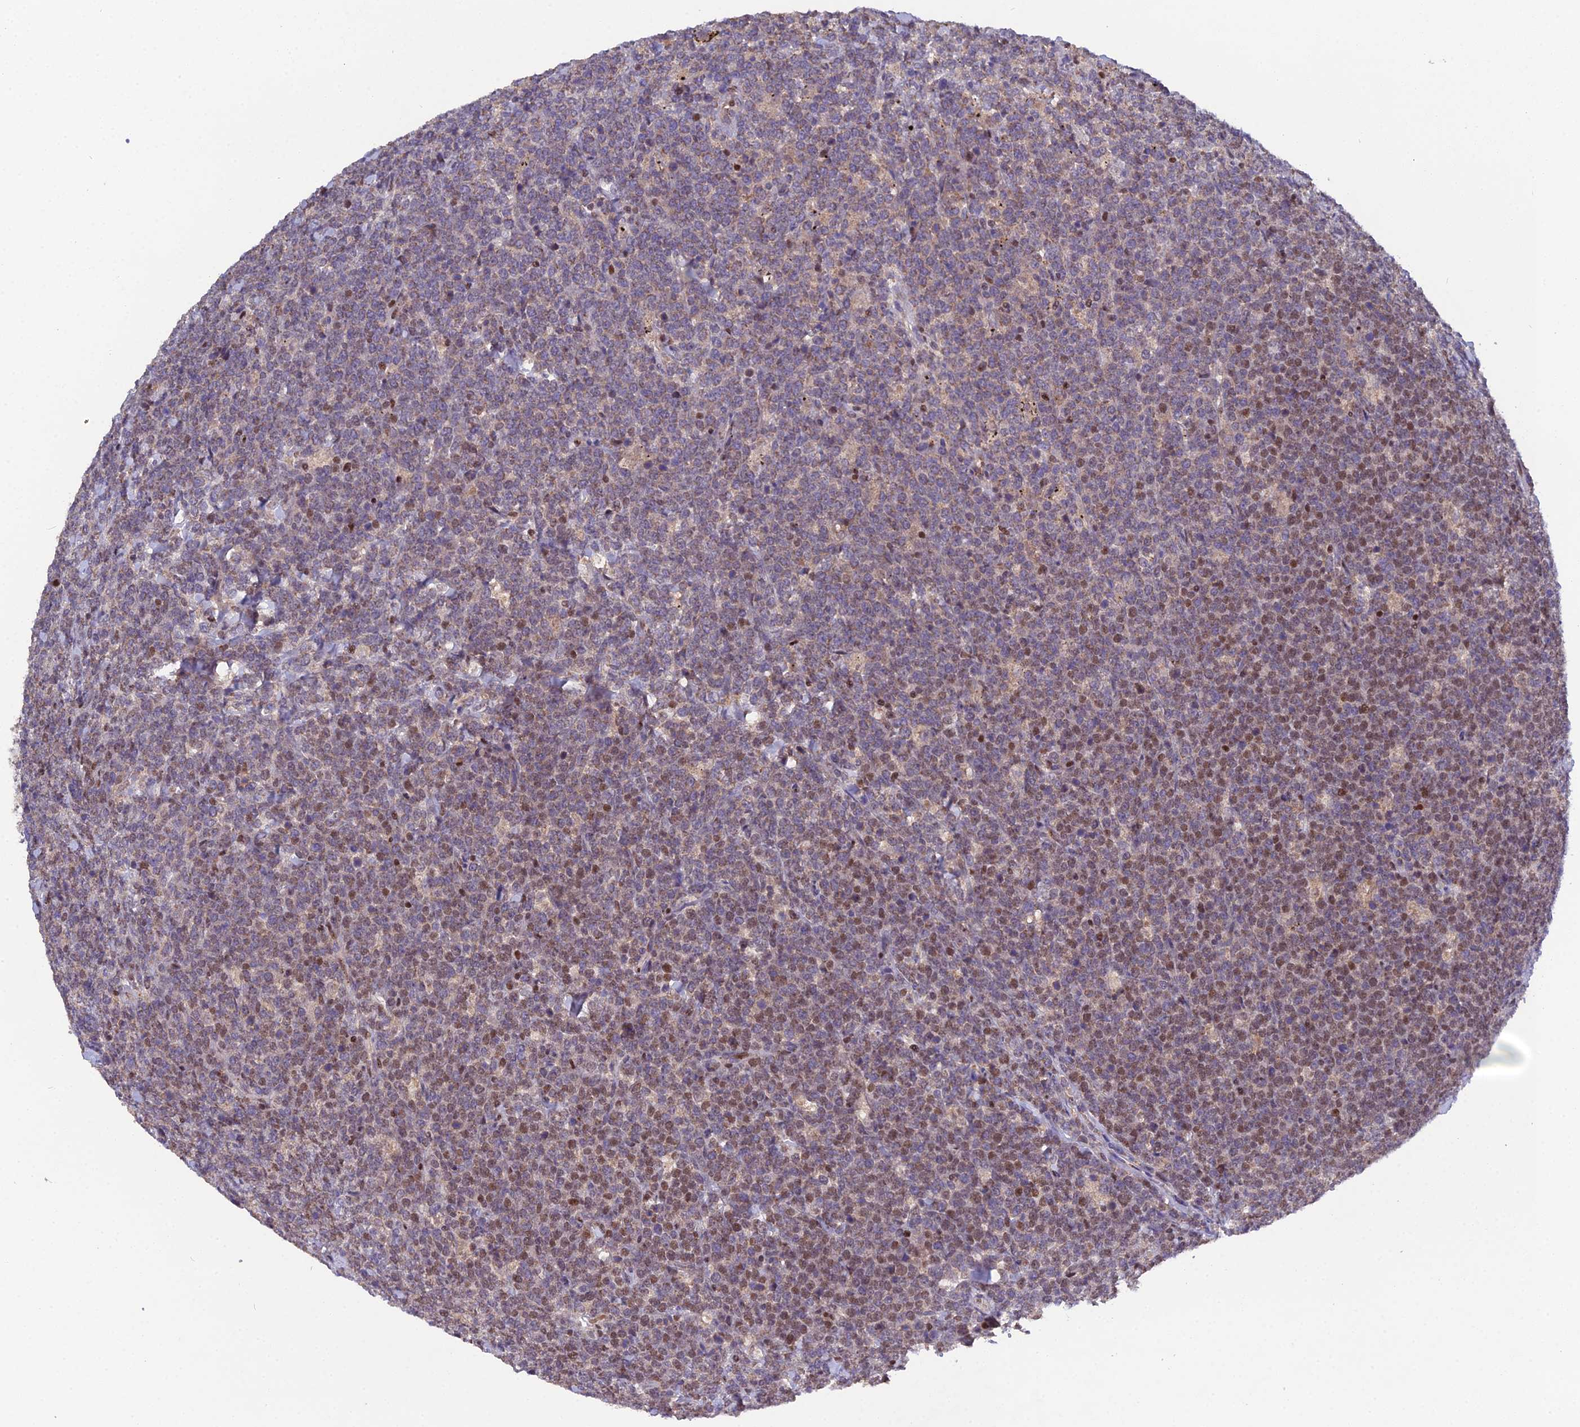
{"staining": {"intensity": "moderate", "quantity": "25%-75%", "location": "nuclear"}, "tissue": "lymphoma", "cell_type": "Tumor cells", "image_type": "cancer", "snomed": [{"axis": "morphology", "description": "Malignant lymphoma, non-Hodgkin's type, High grade"}, {"axis": "topography", "description": "Small intestine"}], "caption": "DAB immunohistochemical staining of lymphoma demonstrates moderate nuclear protein expression in approximately 25%-75% of tumor cells. The staining is performed using DAB (3,3'-diaminobenzidine) brown chromogen to label protein expression. The nuclei are counter-stained blue using hematoxylin.", "gene": "ARL2", "patient": {"sex": "male", "age": 8}}